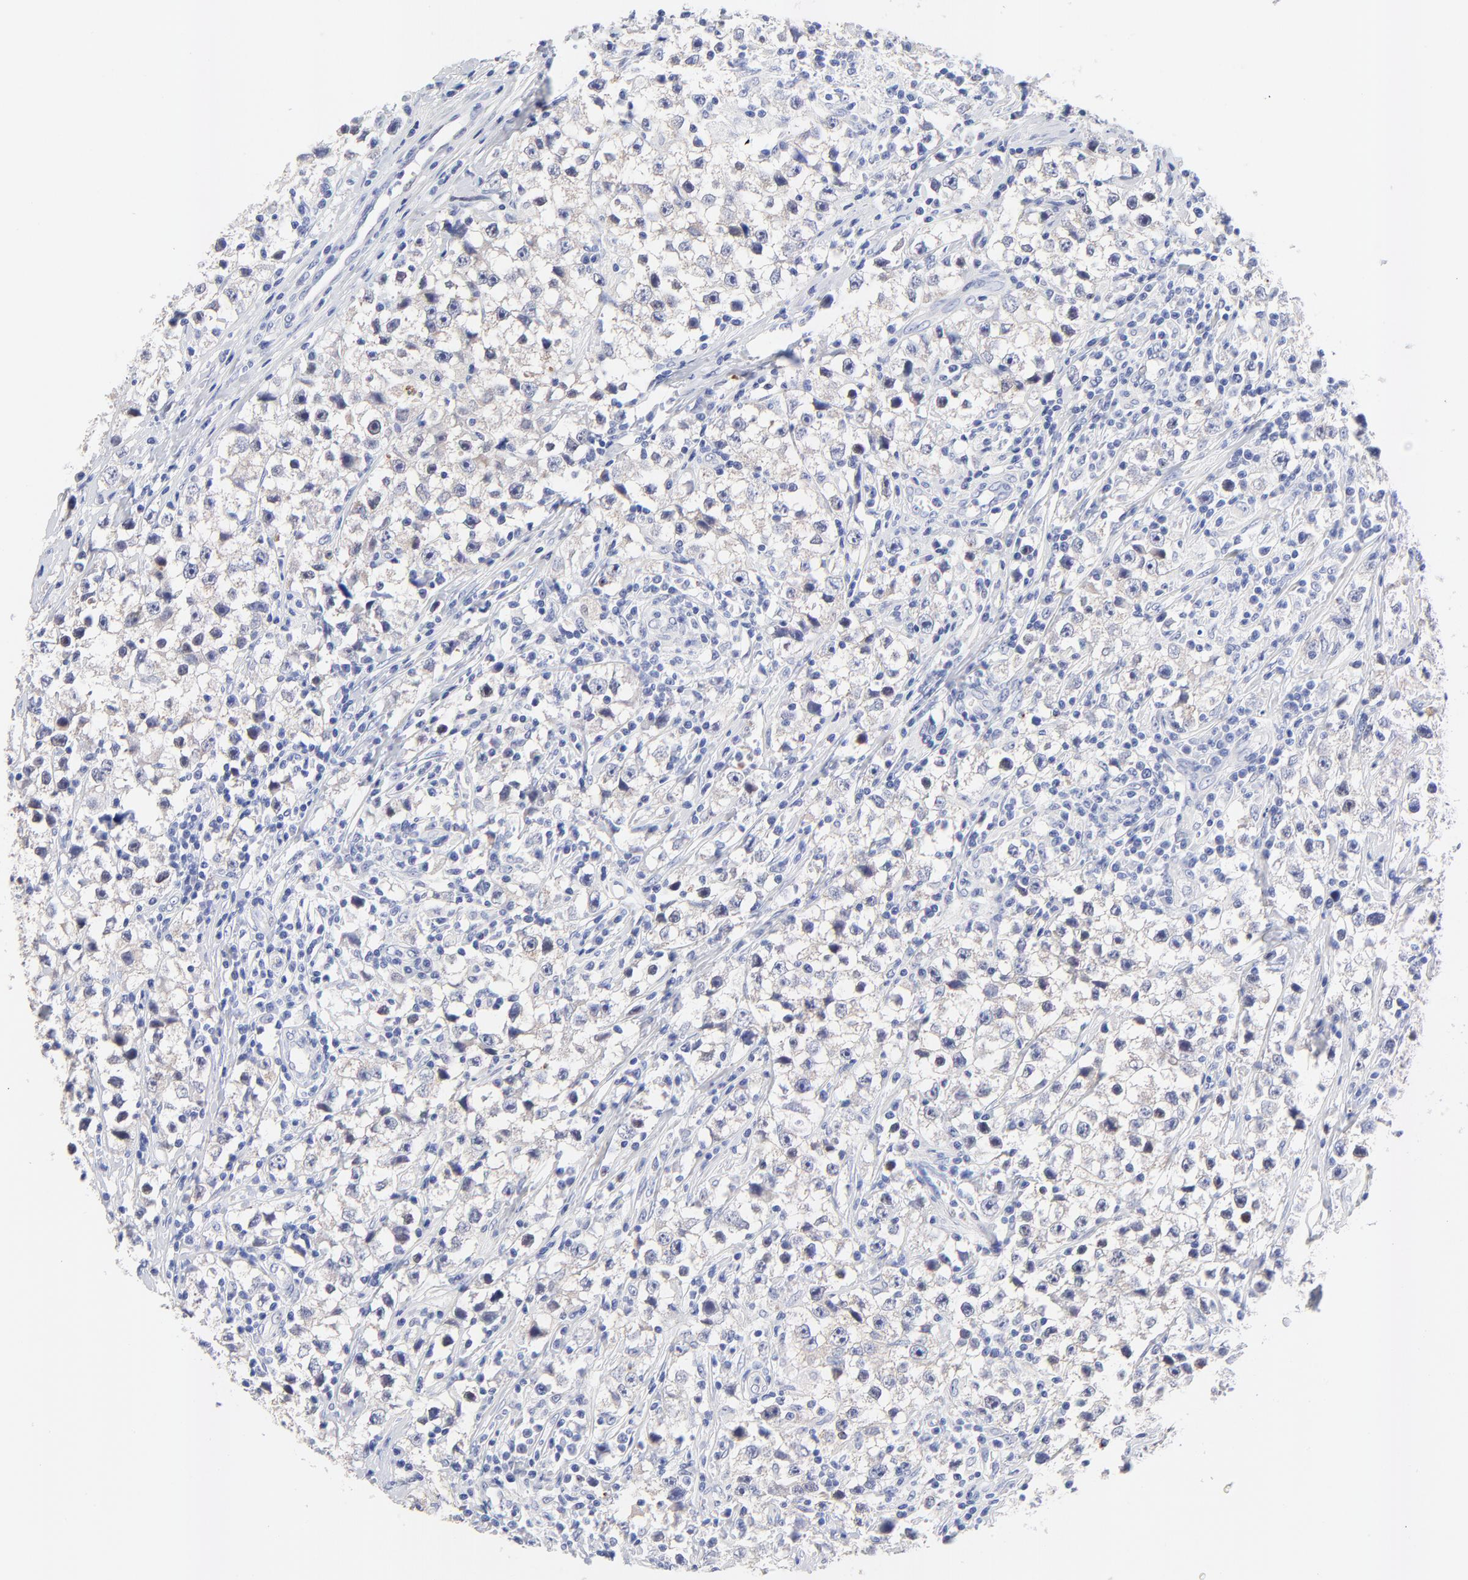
{"staining": {"intensity": "negative", "quantity": "none", "location": "none"}, "tissue": "testis cancer", "cell_type": "Tumor cells", "image_type": "cancer", "snomed": [{"axis": "morphology", "description": "Seminoma, NOS"}, {"axis": "topography", "description": "Testis"}], "caption": "IHC image of human testis cancer (seminoma) stained for a protein (brown), which shows no positivity in tumor cells.", "gene": "FAM117B", "patient": {"sex": "male", "age": 35}}